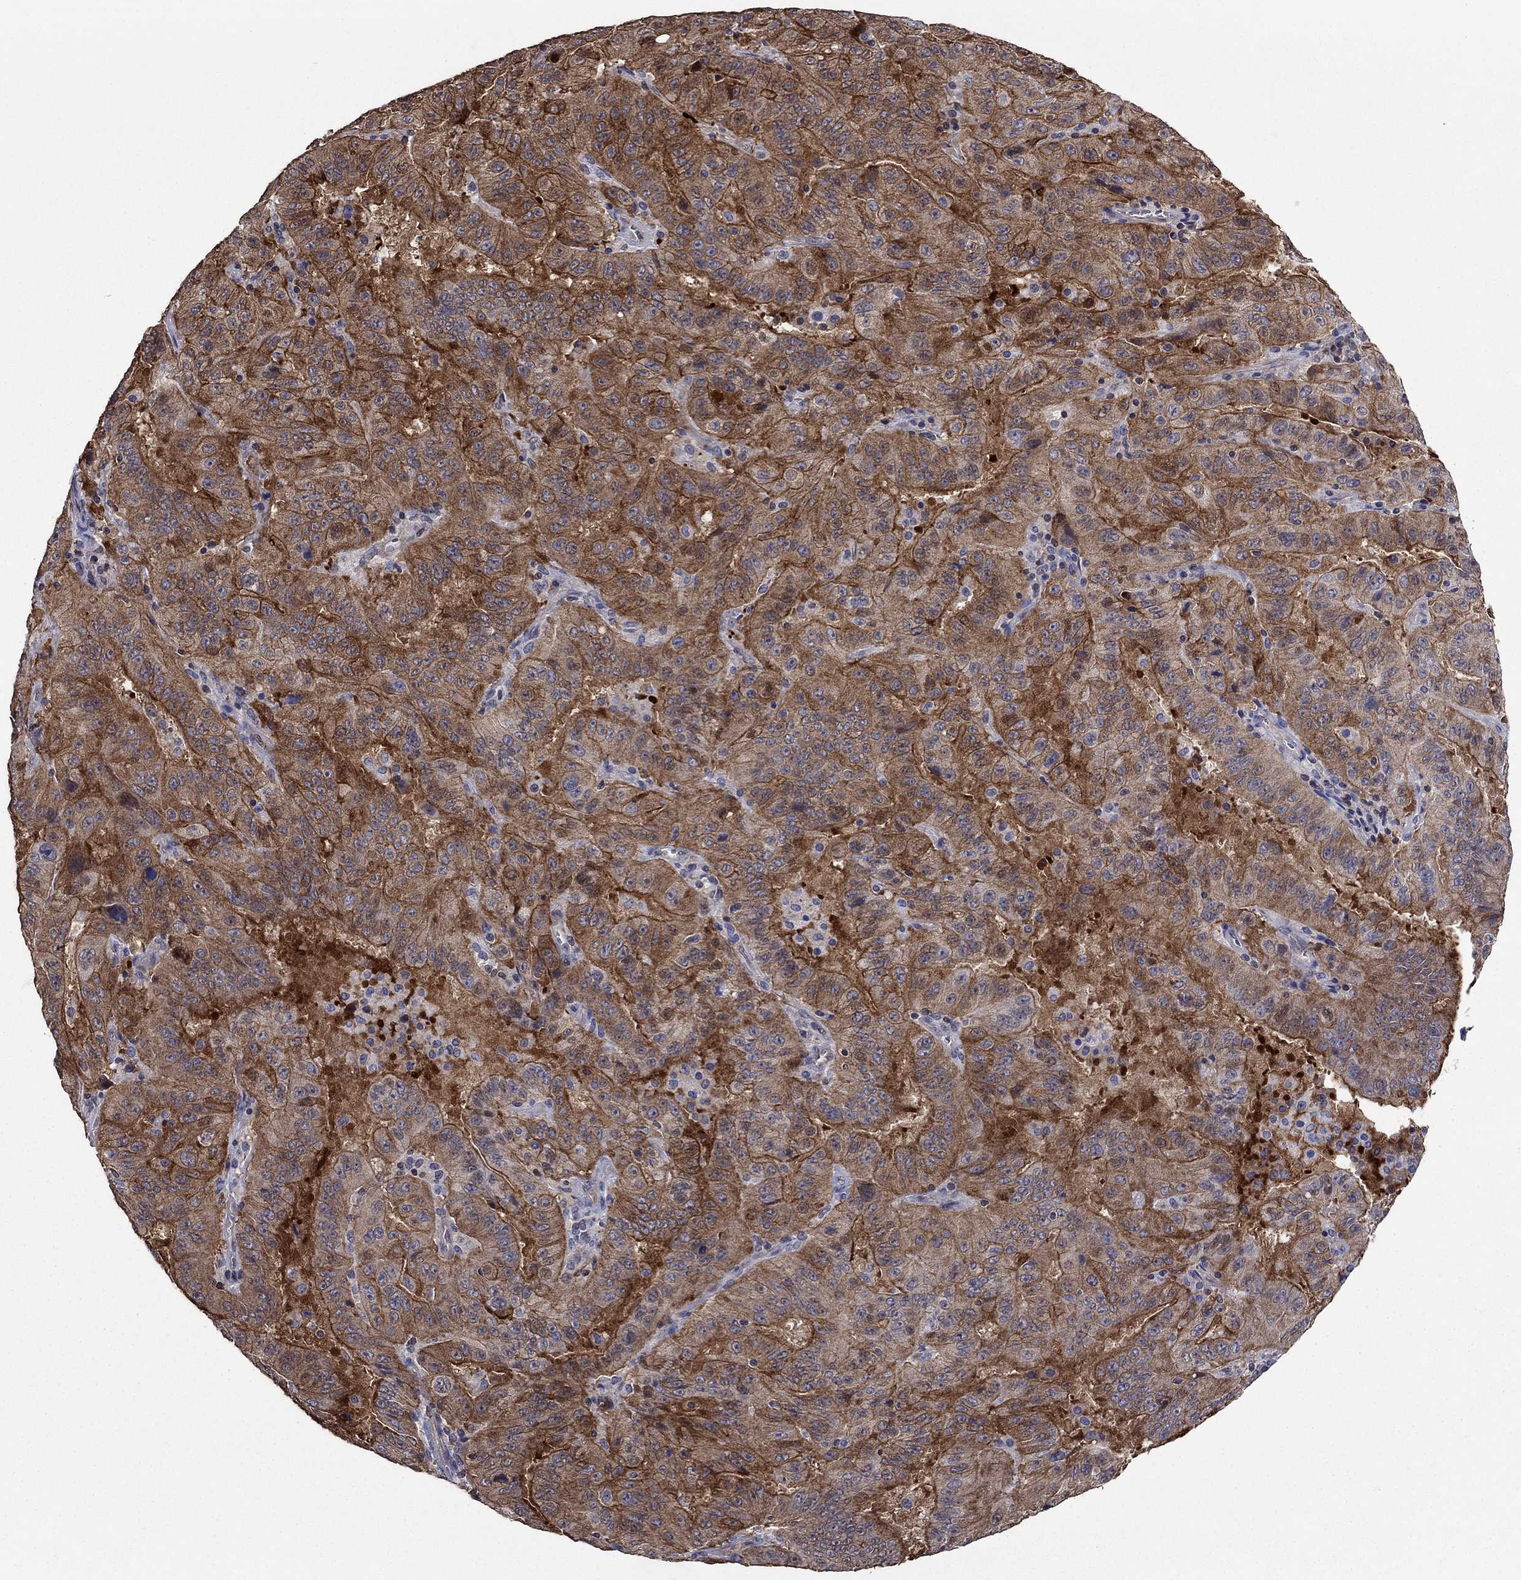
{"staining": {"intensity": "strong", "quantity": ">75%", "location": "cytoplasmic/membranous"}, "tissue": "pancreatic cancer", "cell_type": "Tumor cells", "image_type": "cancer", "snomed": [{"axis": "morphology", "description": "Adenocarcinoma, NOS"}, {"axis": "topography", "description": "Pancreas"}], "caption": "Immunohistochemistry (IHC) photomicrograph of human adenocarcinoma (pancreatic) stained for a protein (brown), which exhibits high levels of strong cytoplasmic/membranous expression in about >75% of tumor cells.", "gene": "DVL1", "patient": {"sex": "male", "age": 63}}